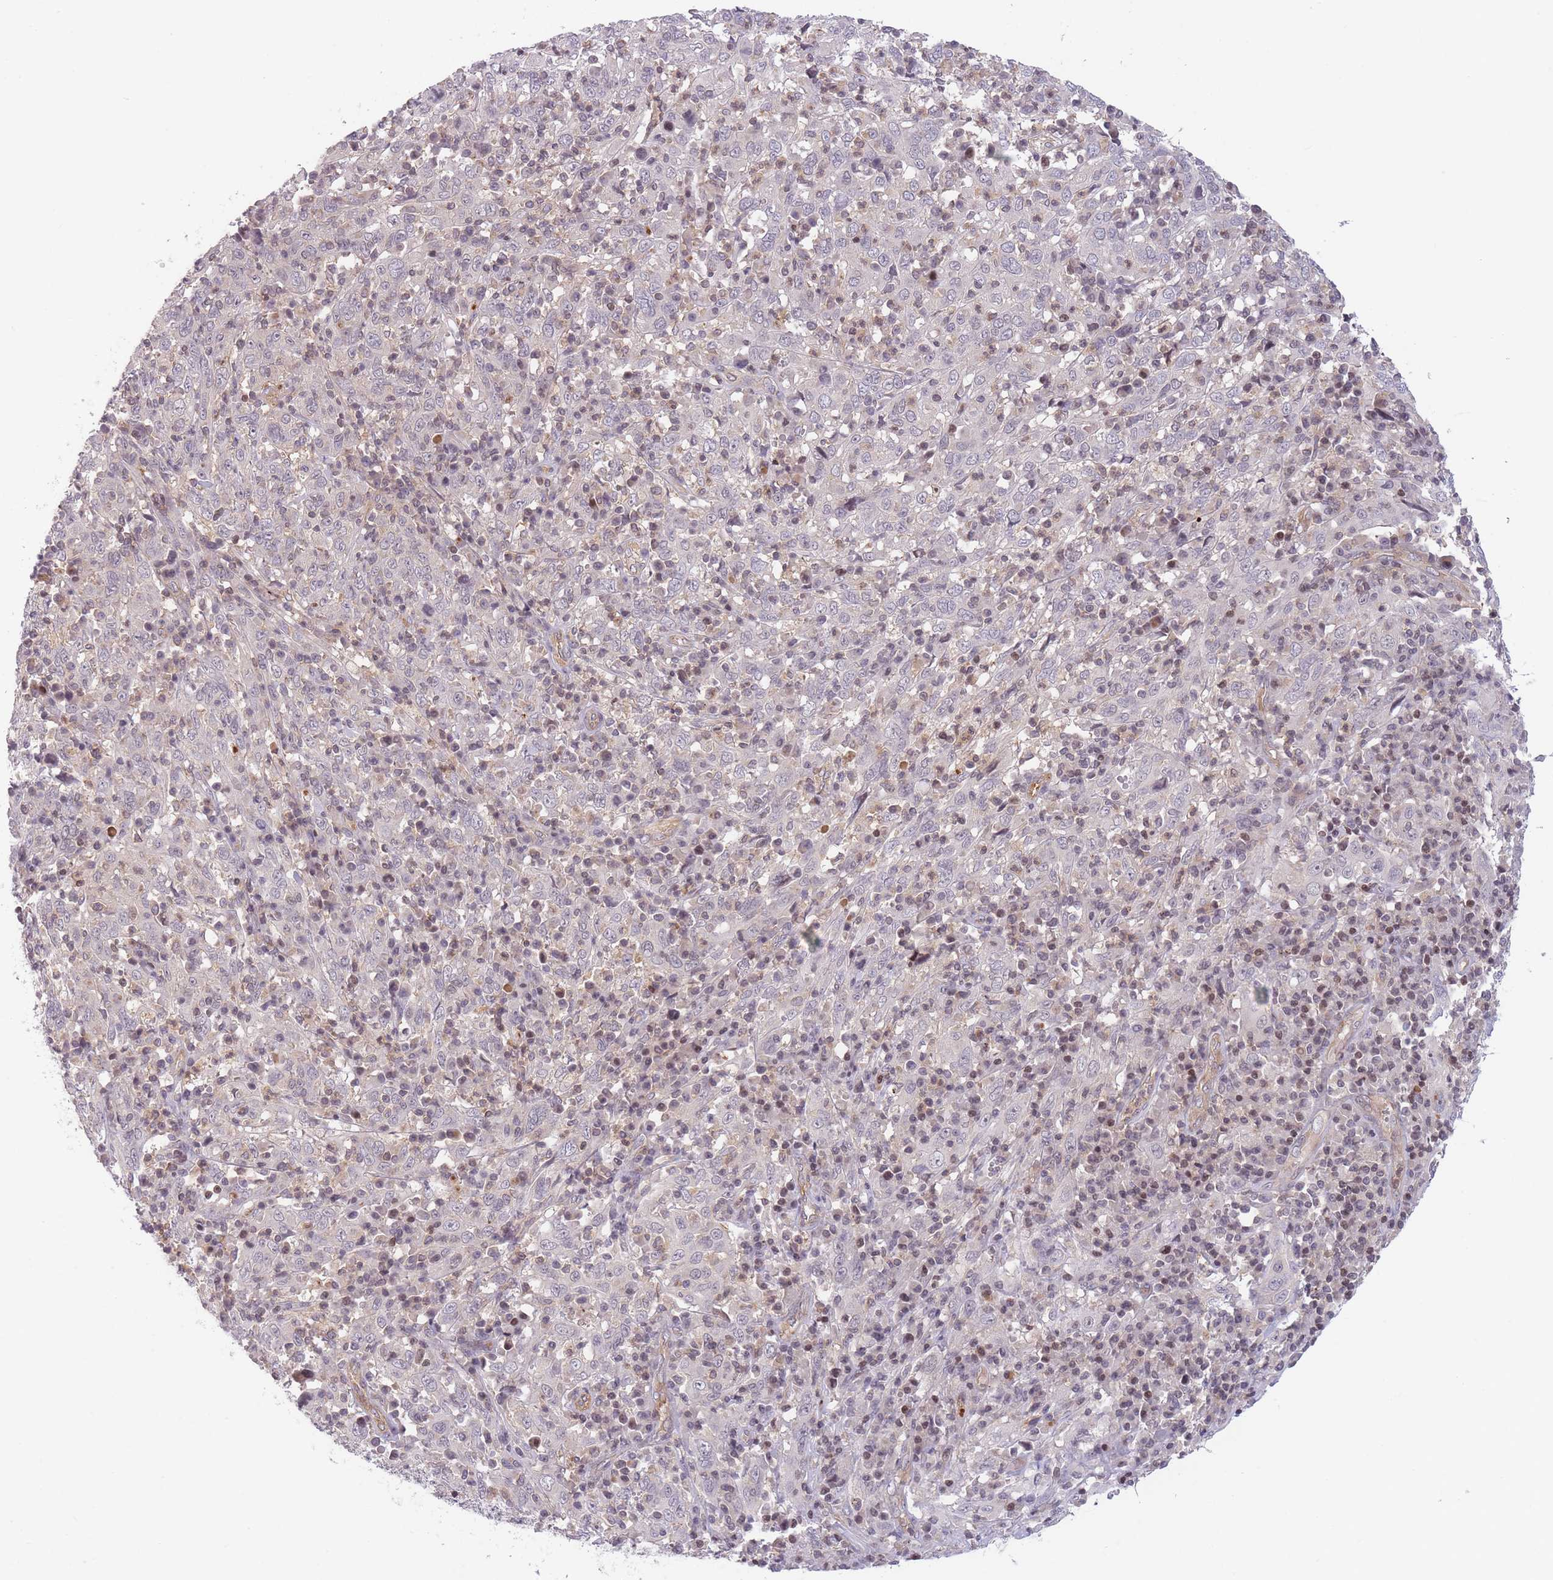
{"staining": {"intensity": "negative", "quantity": "none", "location": "none"}, "tissue": "cervical cancer", "cell_type": "Tumor cells", "image_type": "cancer", "snomed": [{"axis": "morphology", "description": "Squamous cell carcinoma, NOS"}, {"axis": "topography", "description": "Cervix"}], "caption": "An image of human cervical cancer (squamous cell carcinoma) is negative for staining in tumor cells.", "gene": "SLC35F5", "patient": {"sex": "female", "age": 46}}